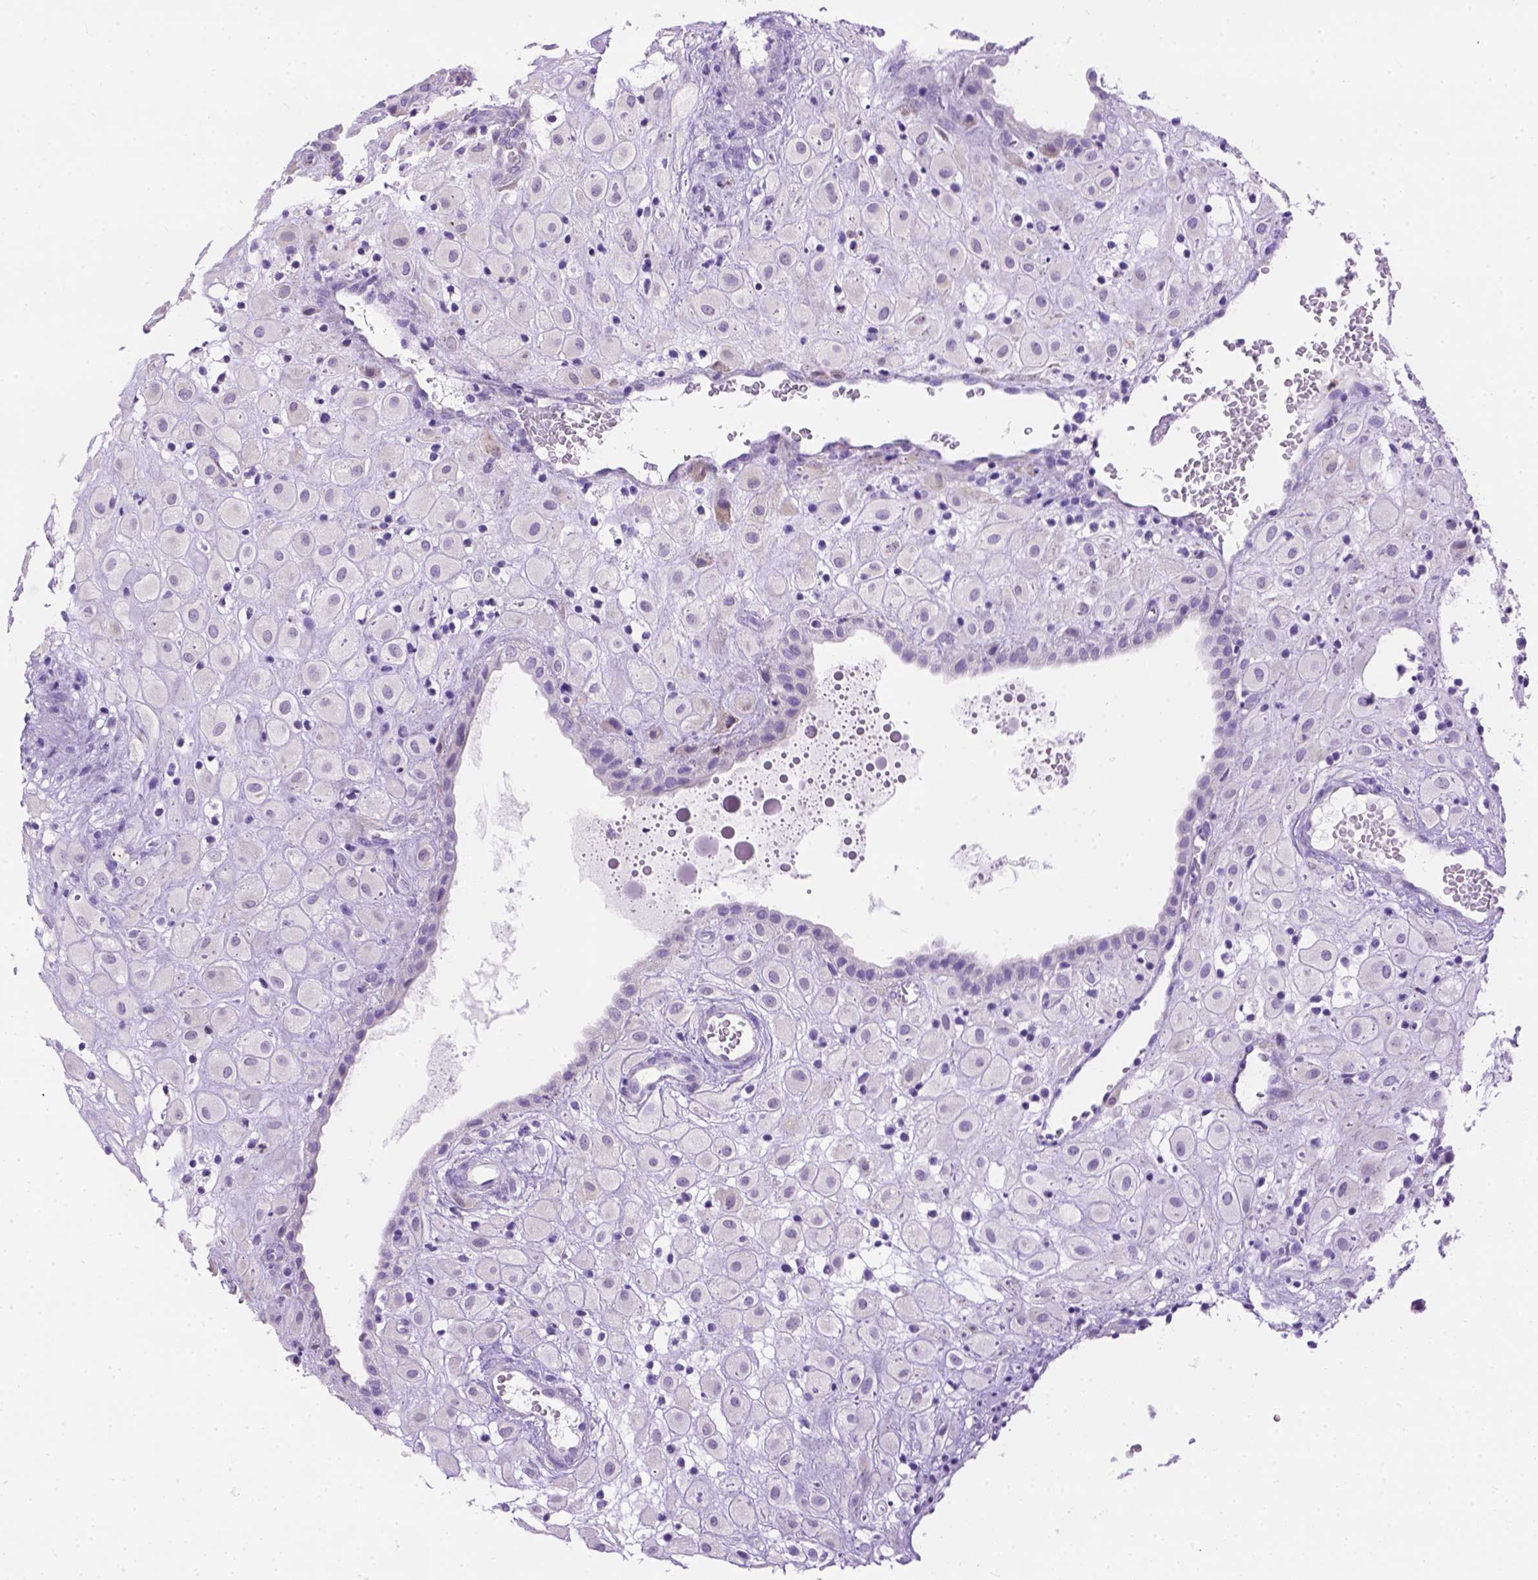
{"staining": {"intensity": "negative", "quantity": "none", "location": "none"}, "tissue": "placenta", "cell_type": "Decidual cells", "image_type": "normal", "snomed": [{"axis": "morphology", "description": "Normal tissue, NOS"}, {"axis": "topography", "description": "Placenta"}], "caption": "Immunohistochemistry micrograph of unremarkable placenta: placenta stained with DAB reveals no significant protein staining in decidual cells.", "gene": "TMEM38A", "patient": {"sex": "female", "age": 24}}